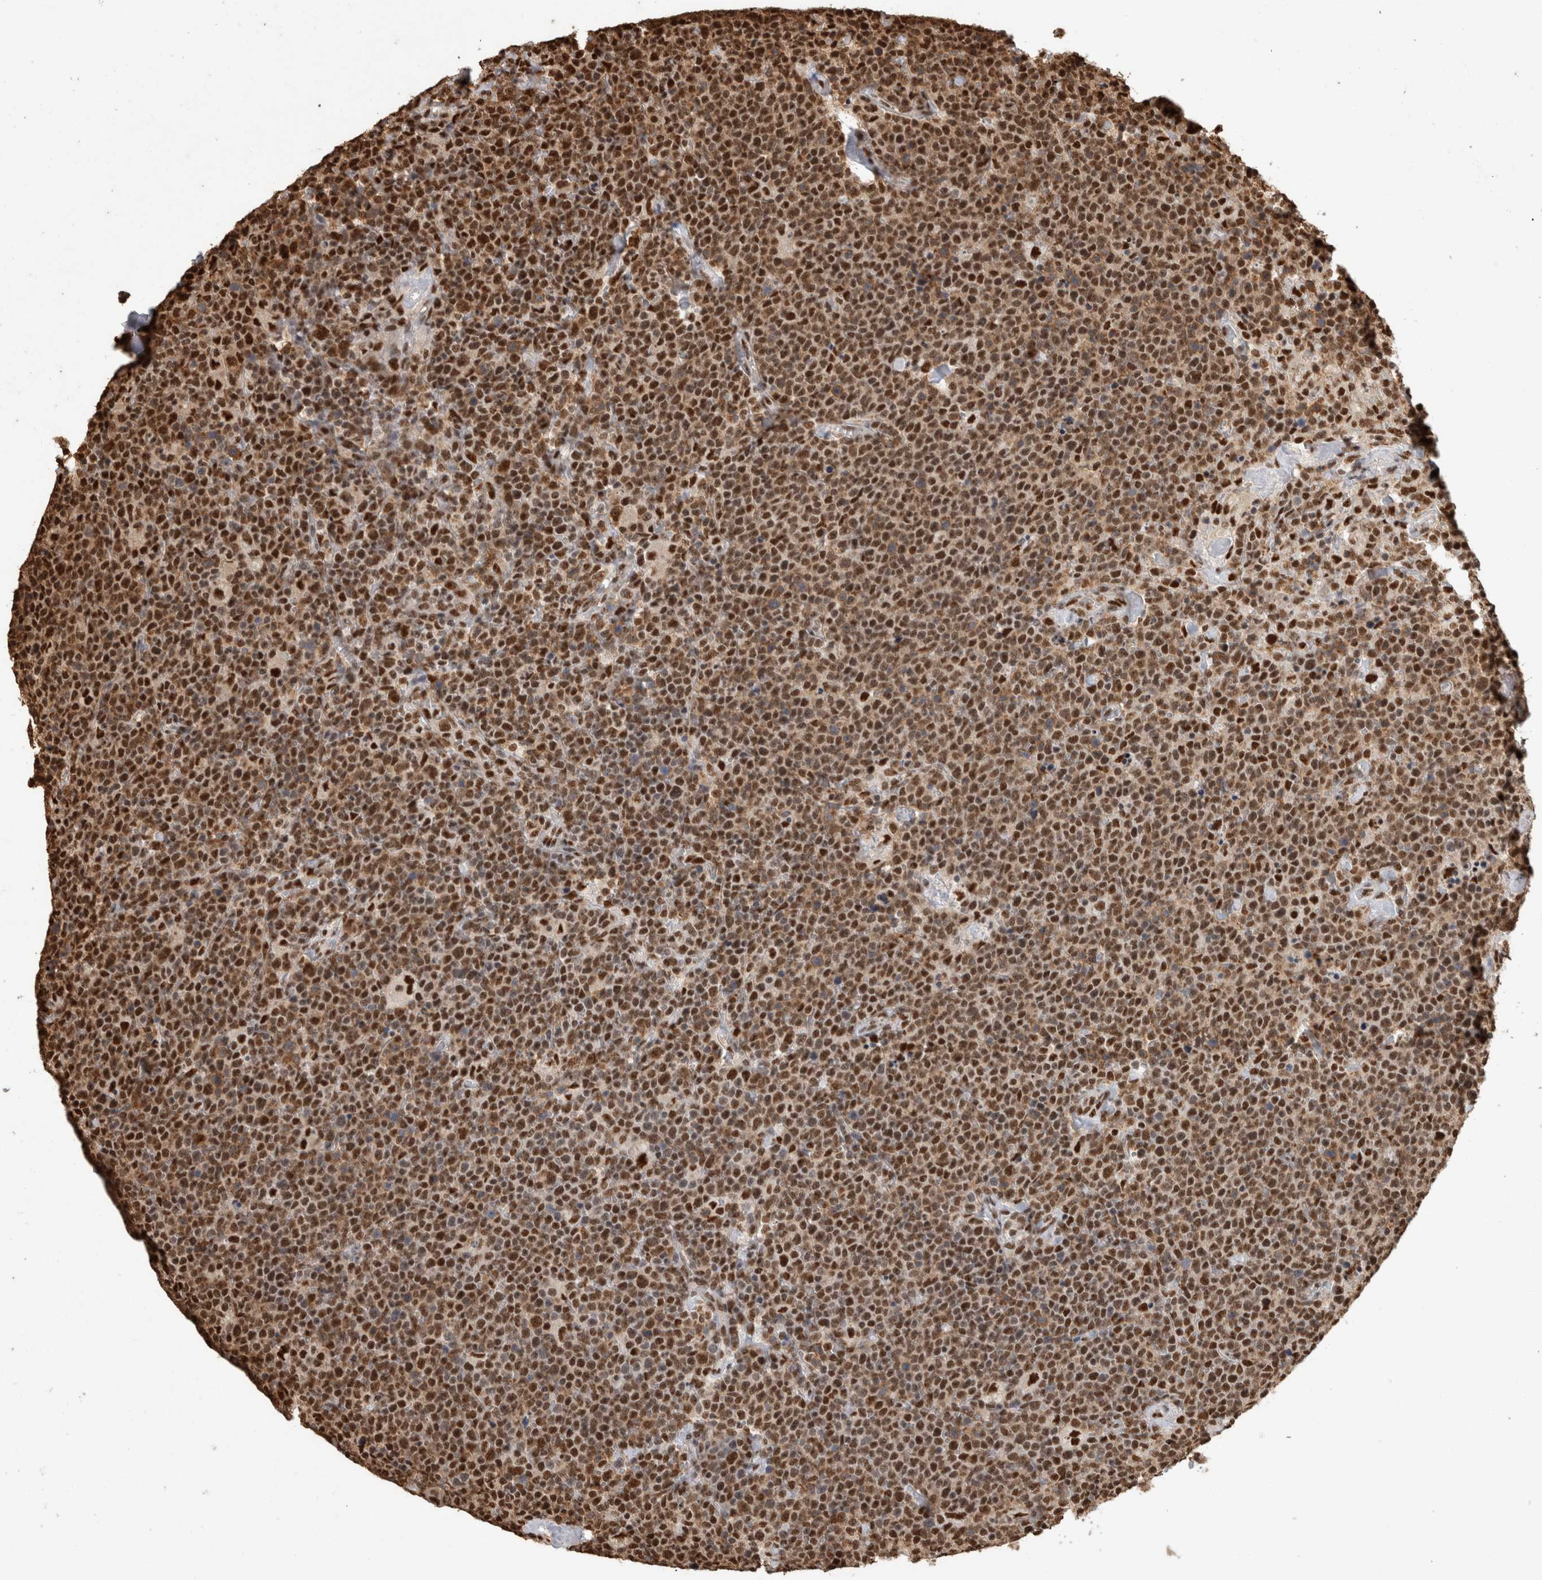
{"staining": {"intensity": "strong", "quantity": ">75%", "location": "nuclear"}, "tissue": "lymphoma", "cell_type": "Tumor cells", "image_type": "cancer", "snomed": [{"axis": "morphology", "description": "Malignant lymphoma, non-Hodgkin's type, High grade"}, {"axis": "topography", "description": "Lymph node"}], "caption": "Brown immunohistochemical staining in high-grade malignant lymphoma, non-Hodgkin's type reveals strong nuclear staining in approximately >75% of tumor cells.", "gene": "RAD50", "patient": {"sex": "male", "age": 61}}